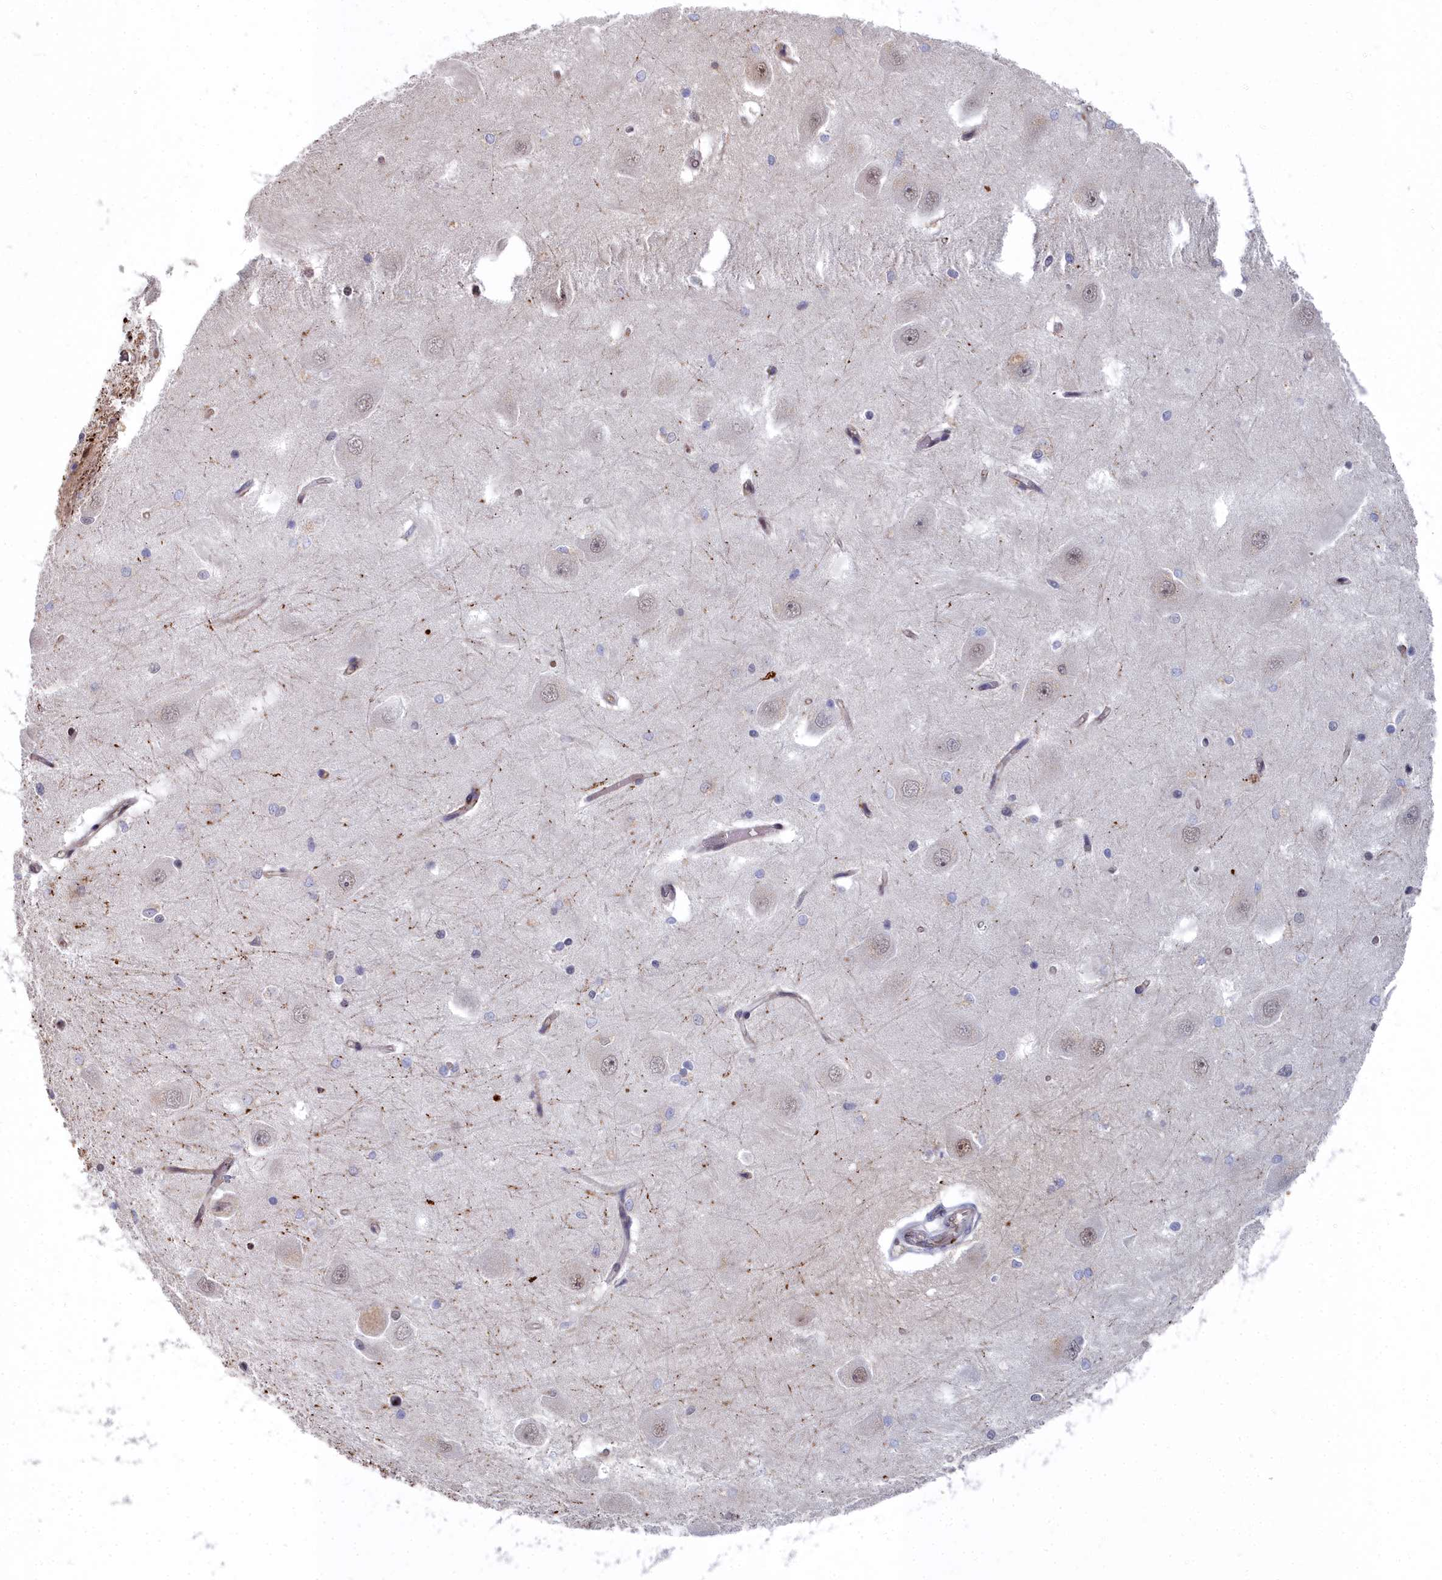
{"staining": {"intensity": "moderate", "quantity": "<25%", "location": "nuclear"}, "tissue": "hippocampus", "cell_type": "Glial cells", "image_type": "normal", "snomed": [{"axis": "morphology", "description": "Normal tissue, NOS"}, {"axis": "topography", "description": "Hippocampus"}], "caption": "Immunohistochemical staining of unremarkable hippocampus demonstrates low levels of moderate nuclear expression in about <25% of glial cells. (DAB = brown stain, brightfield microscopy at high magnification).", "gene": "RPS27A", "patient": {"sex": "male", "age": 45}}